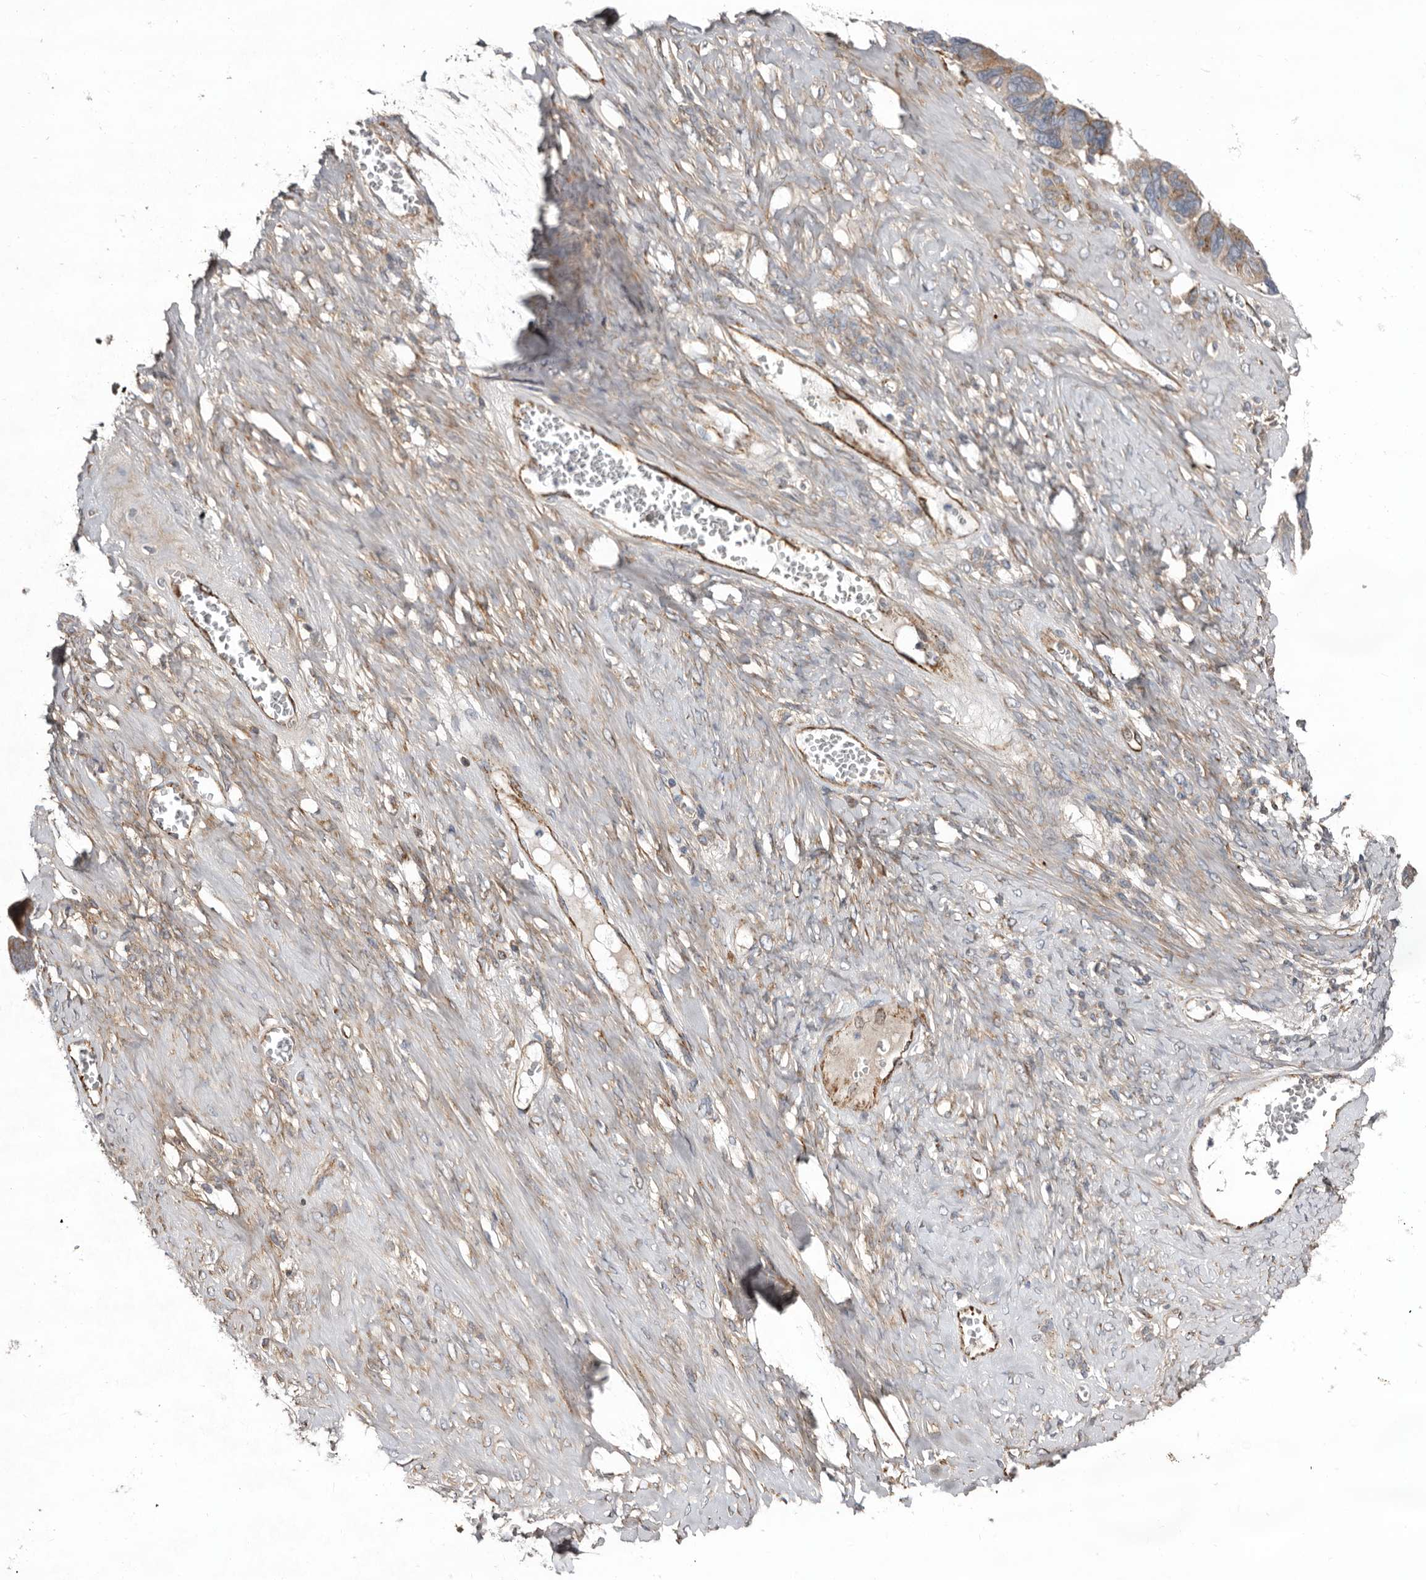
{"staining": {"intensity": "moderate", "quantity": "<25%", "location": "cytoplasmic/membranous"}, "tissue": "ovarian cancer", "cell_type": "Tumor cells", "image_type": "cancer", "snomed": [{"axis": "morphology", "description": "Cystadenocarcinoma, serous, NOS"}, {"axis": "topography", "description": "Ovary"}], "caption": "DAB immunohistochemical staining of ovarian cancer (serous cystadenocarcinoma) exhibits moderate cytoplasmic/membranous protein expression in approximately <25% of tumor cells.", "gene": "LUZP1", "patient": {"sex": "female", "age": 79}}